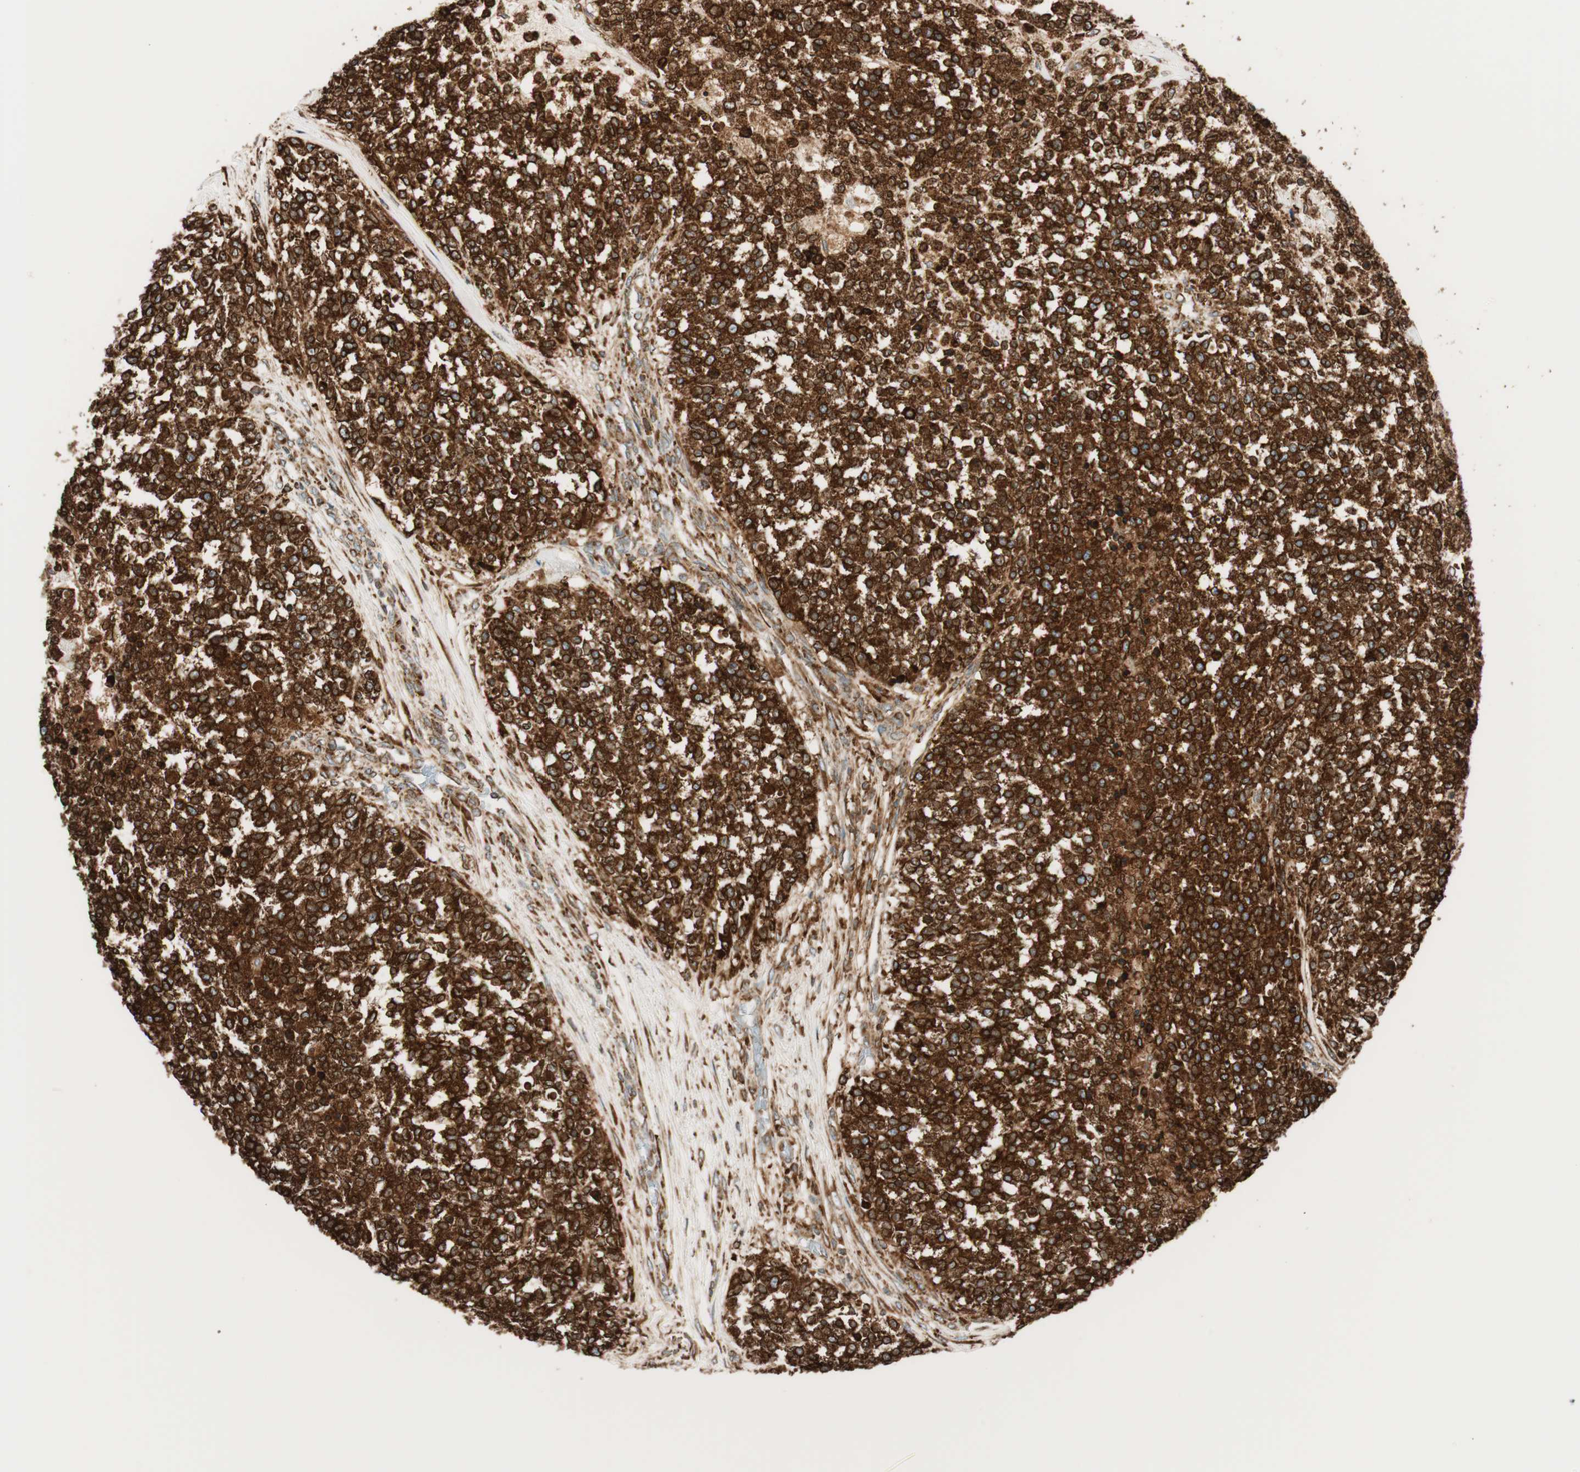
{"staining": {"intensity": "strong", "quantity": ">75%", "location": "cytoplasmic/membranous"}, "tissue": "testis cancer", "cell_type": "Tumor cells", "image_type": "cancer", "snomed": [{"axis": "morphology", "description": "Seminoma, NOS"}, {"axis": "topography", "description": "Testis"}], "caption": "The immunohistochemical stain highlights strong cytoplasmic/membranous positivity in tumor cells of testis cancer (seminoma) tissue. (DAB (3,3'-diaminobenzidine) IHC with brightfield microscopy, high magnification).", "gene": "PRKCSH", "patient": {"sex": "male", "age": 59}}